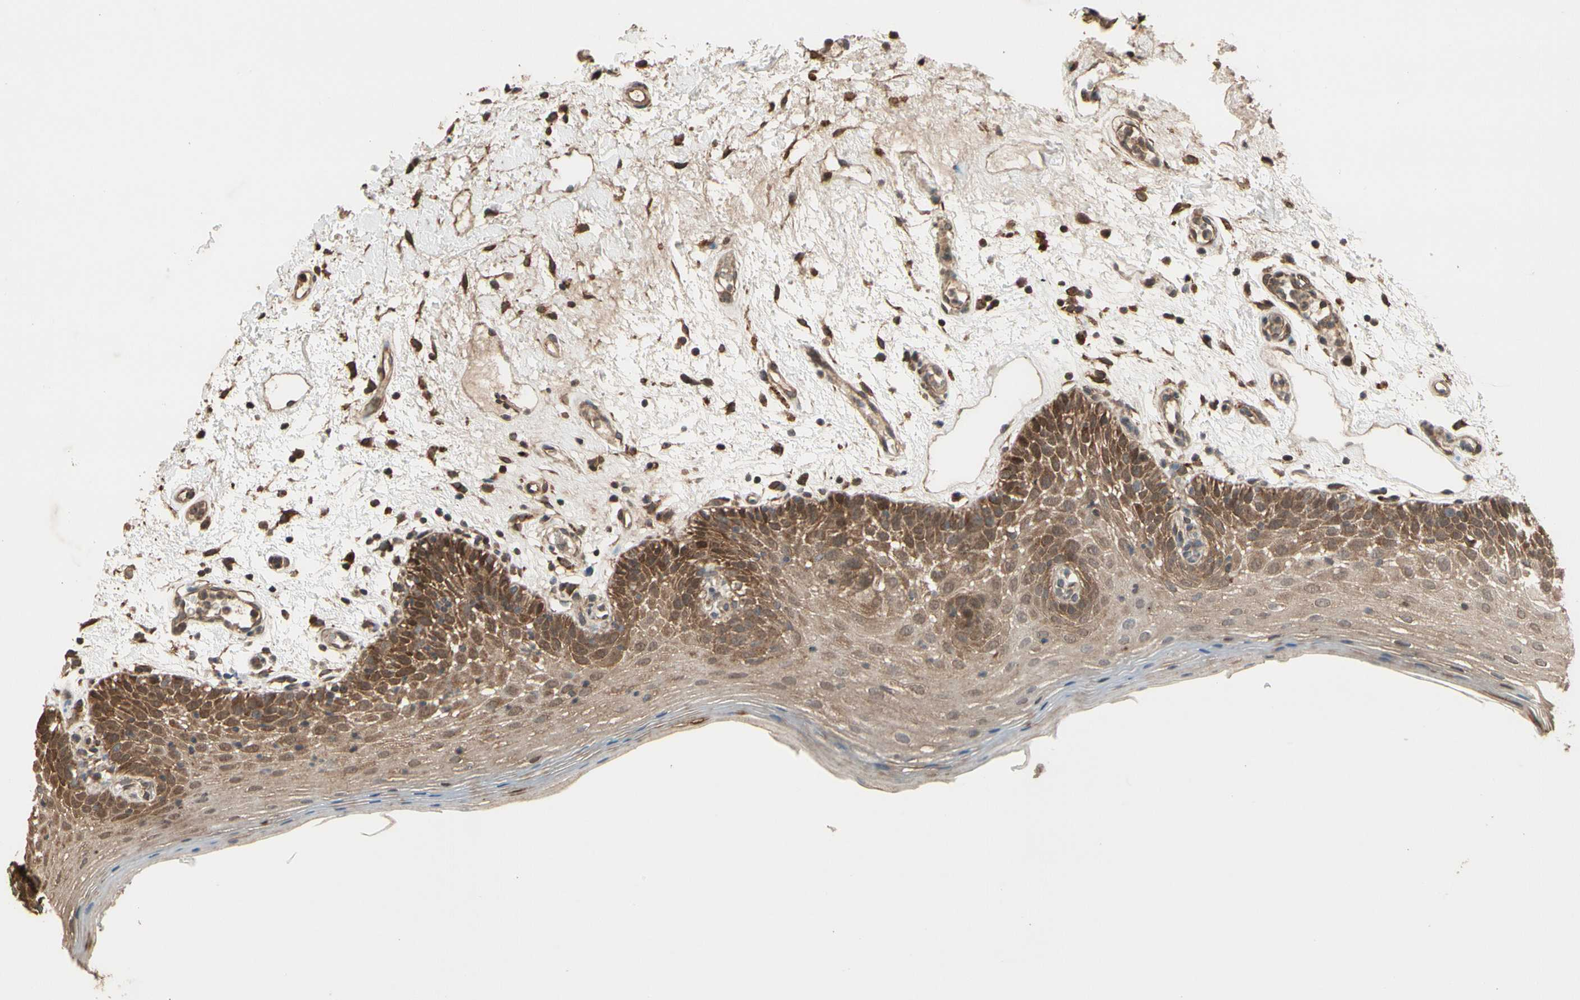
{"staining": {"intensity": "moderate", "quantity": "25%-75%", "location": "cytoplasmic/membranous"}, "tissue": "oral mucosa", "cell_type": "Squamous epithelial cells", "image_type": "normal", "snomed": [{"axis": "morphology", "description": "Normal tissue, NOS"}, {"axis": "morphology", "description": "Squamous cell carcinoma, NOS"}, {"axis": "topography", "description": "Skeletal muscle"}, {"axis": "topography", "description": "Oral tissue"}, {"axis": "topography", "description": "Head-Neck"}], "caption": "Oral mucosa stained for a protein reveals moderate cytoplasmic/membranous positivity in squamous epithelial cells. (DAB (3,3'-diaminobenzidine) IHC, brown staining for protein, blue staining for nuclei).", "gene": "CSF1R", "patient": {"sex": "male", "age": 71}}